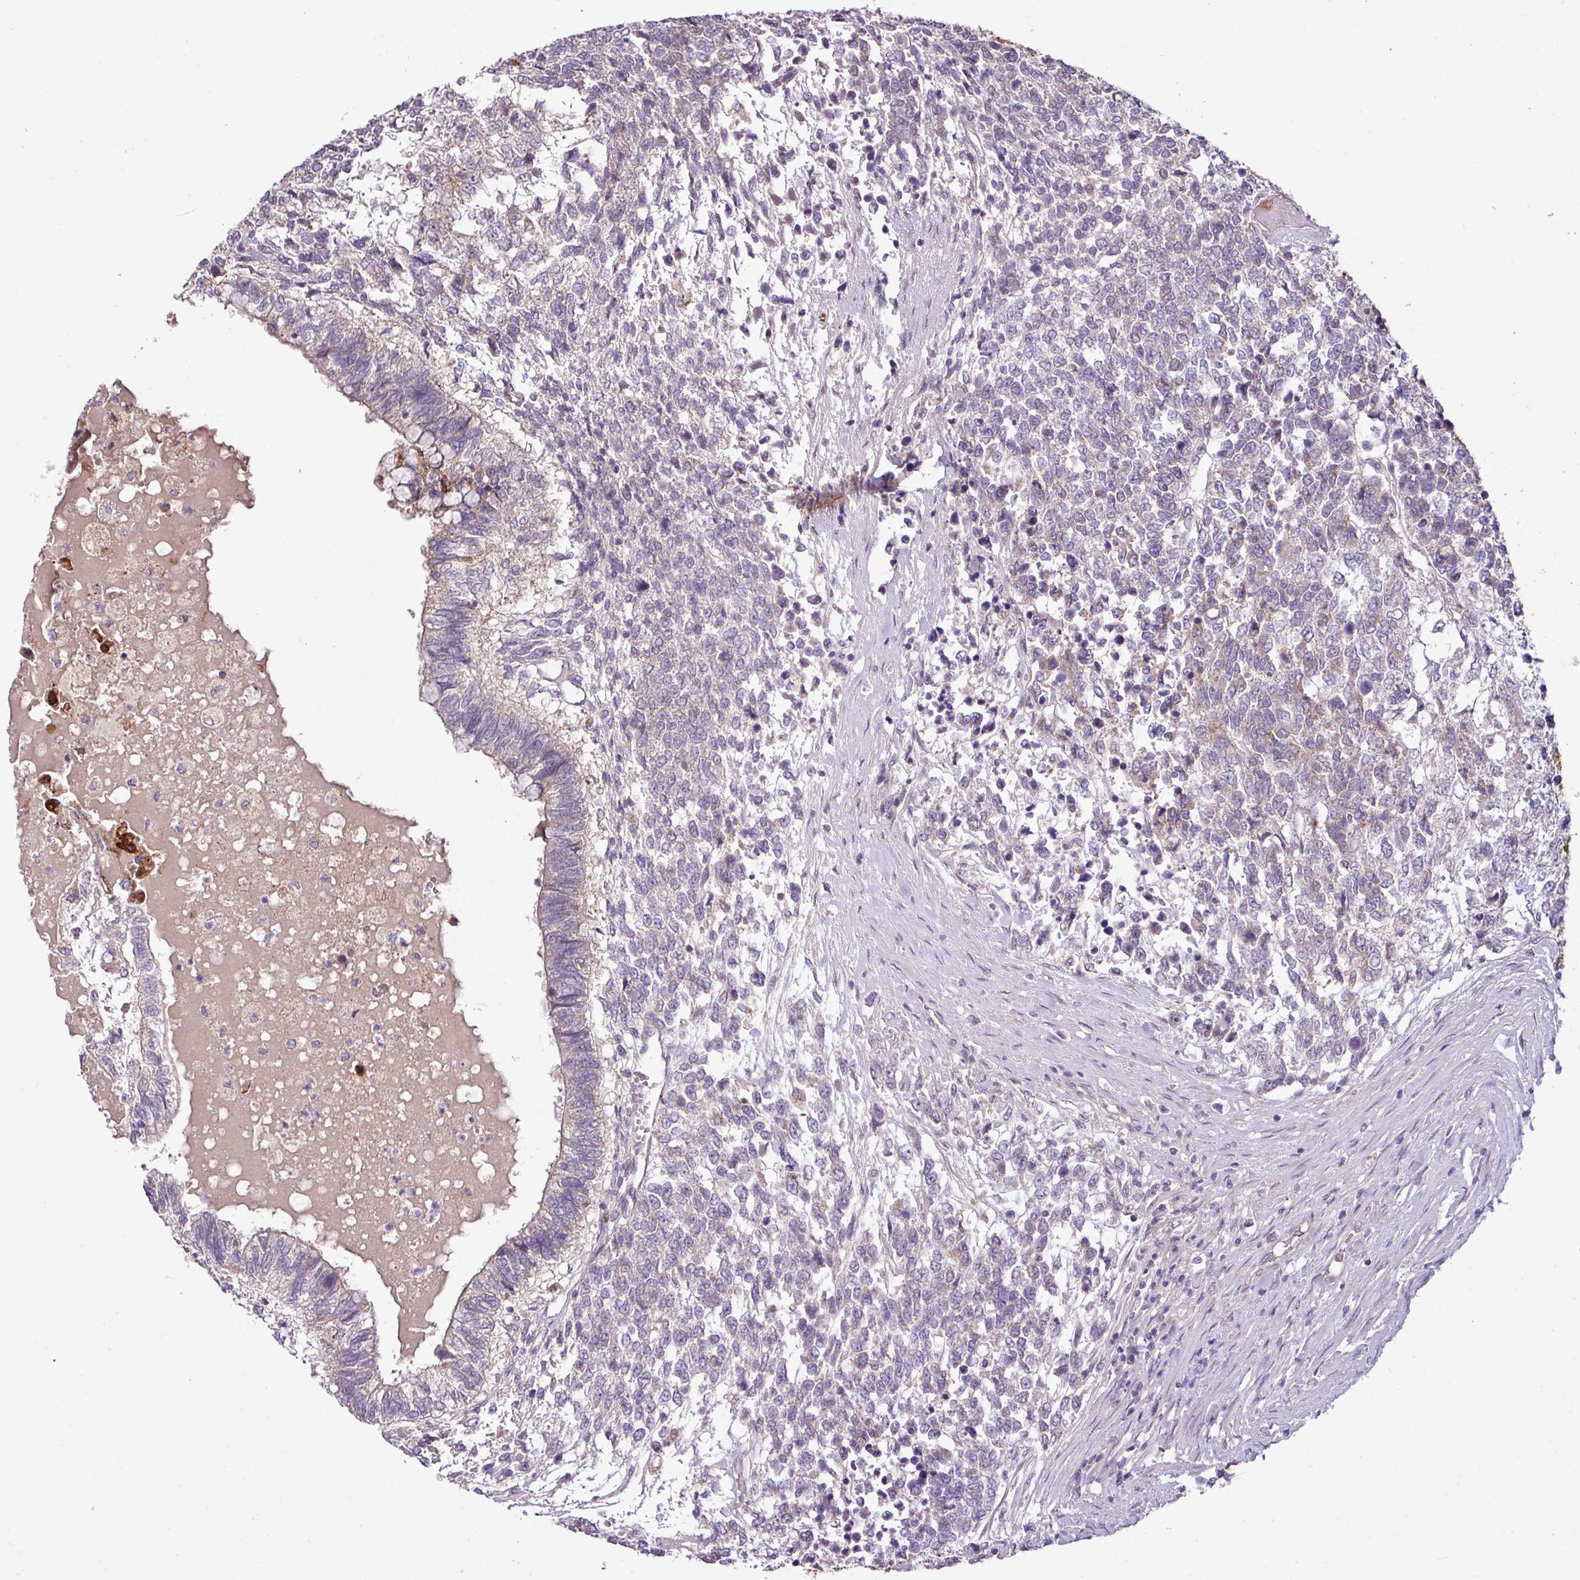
{"staining": {"intensity": "moderate", "quantity": "<25%", "location": "cytoplasmic/membranous"}, "tissue": "testis cancer", "cell_type": "Tumor cells", "image_type": "cancer", "snomed": [{"axis": "morphology", "description": "Carcinoma, Embryonal, NOS"}, {"axis": "topography", "description": "Testis"}], "caption": "Immunohistochemistry (IHC) histopathology image of neoplastic tissue: embryonal carcinoma (testis) stained using IHC demonstrates low levels of moderate protein expression localized specifically in the cytoplasmic/membranous of tumor cells, appearing as a cytoplasmic/membranous brown color.", "gene": "XIAP", "patient": {"sex": "male", "age": 23}}